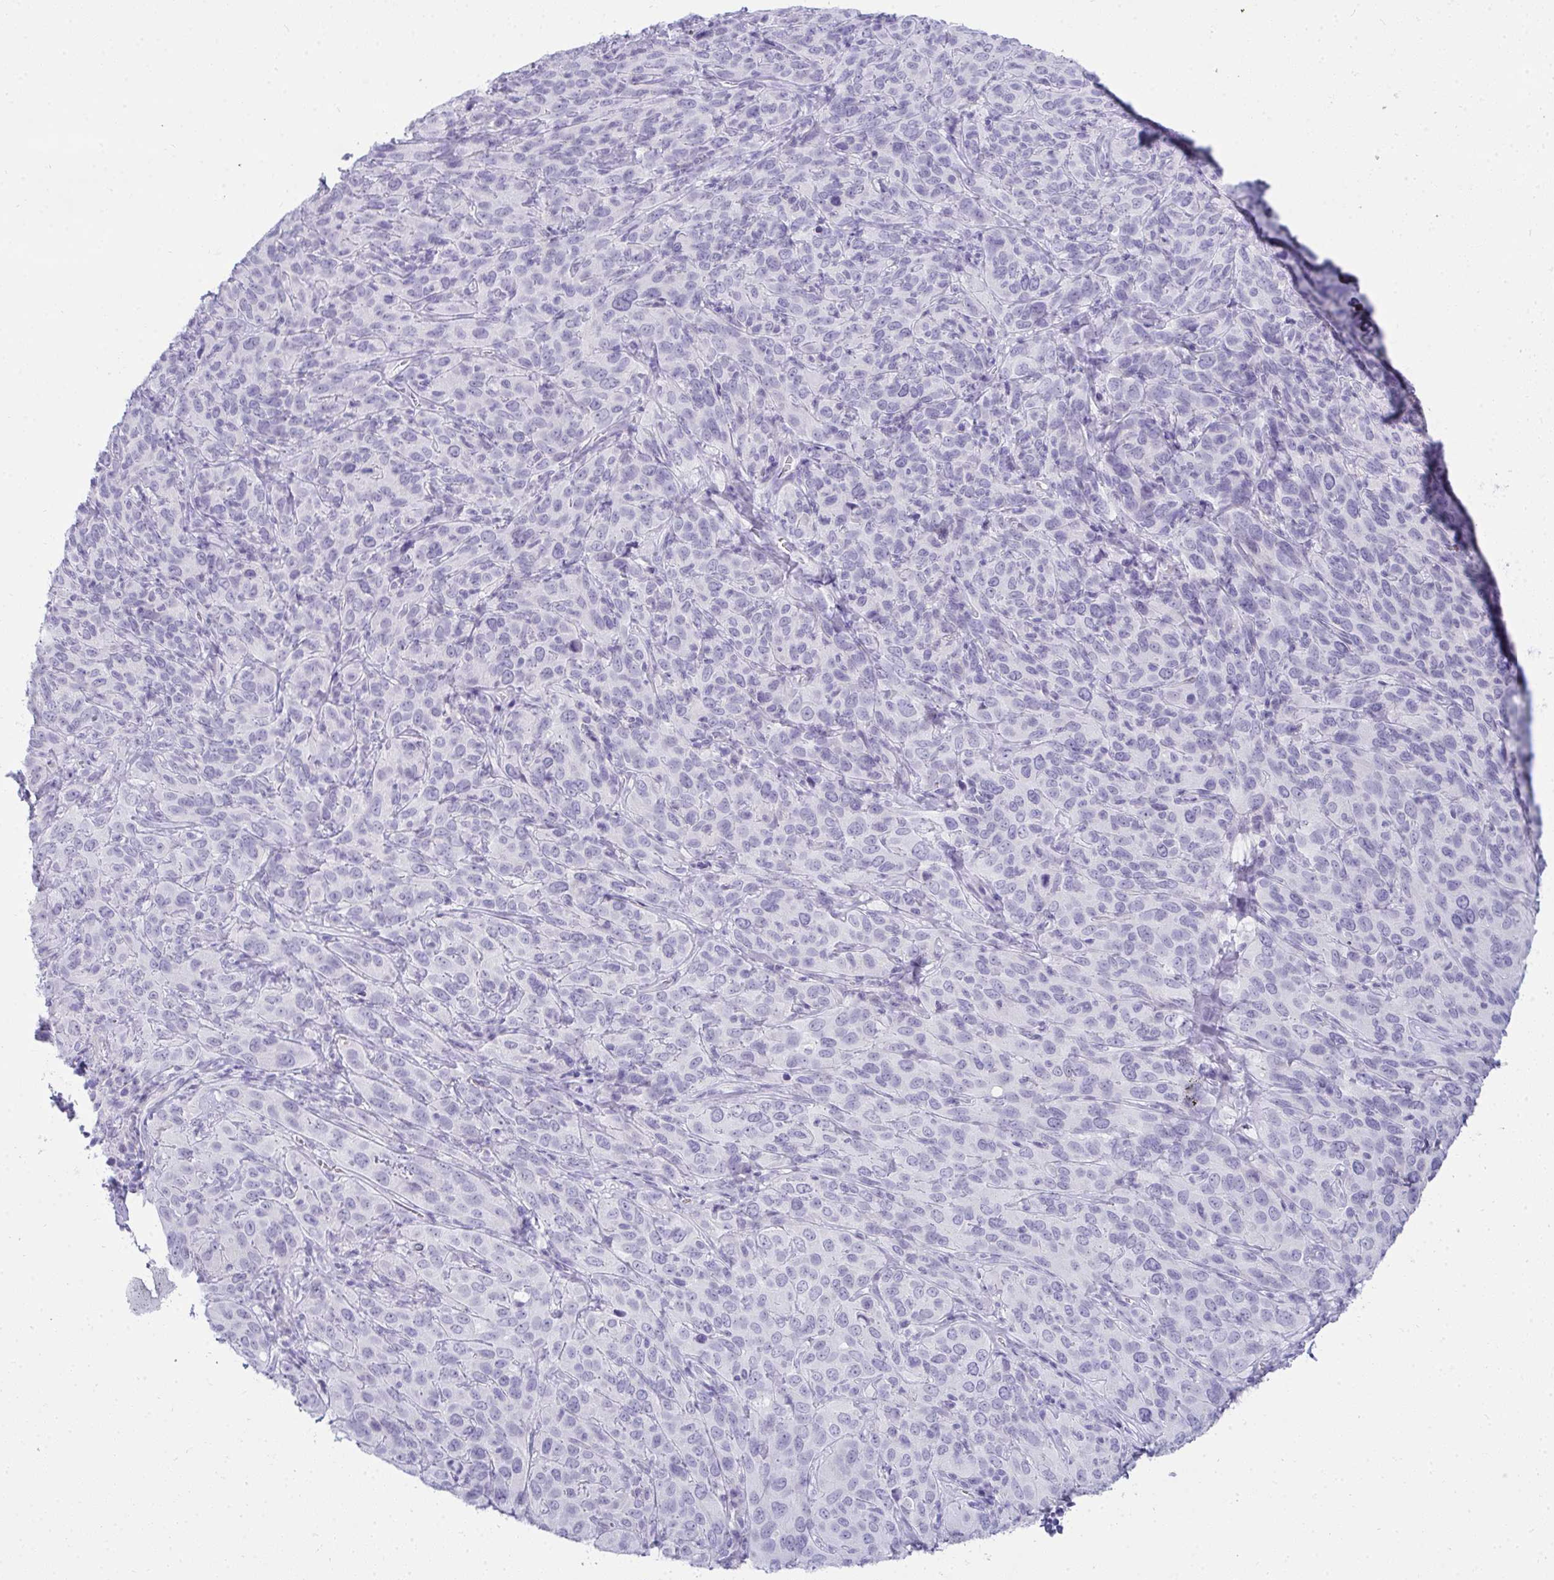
{"staining": {"intensity": "negative", "quantity": "none", "location": "none"}, "tissue": "cervical cancer", "cell_type": "Tumor cells", "image_type": "cancer", "snomed": [{"axis": "morphology", "description": "Squamous cell carcinoma, NOS"}, {"axis": "topography", "description": "Cervix"}], "caption": "High magnification brightfield microscopy of cervical cancer (squamous cell carcinoma) stained with DAB (brown) and counterstained with hematoxylin (blue): tumor cells show no significant positivity. The staining is performed using DAB (3,3'-diaminobenzidine) brown chromogen with nuclei counter-stained in using hematoxylin.", "gene": "HSPB6", "patient": {"sex": "female", "age": 51}}